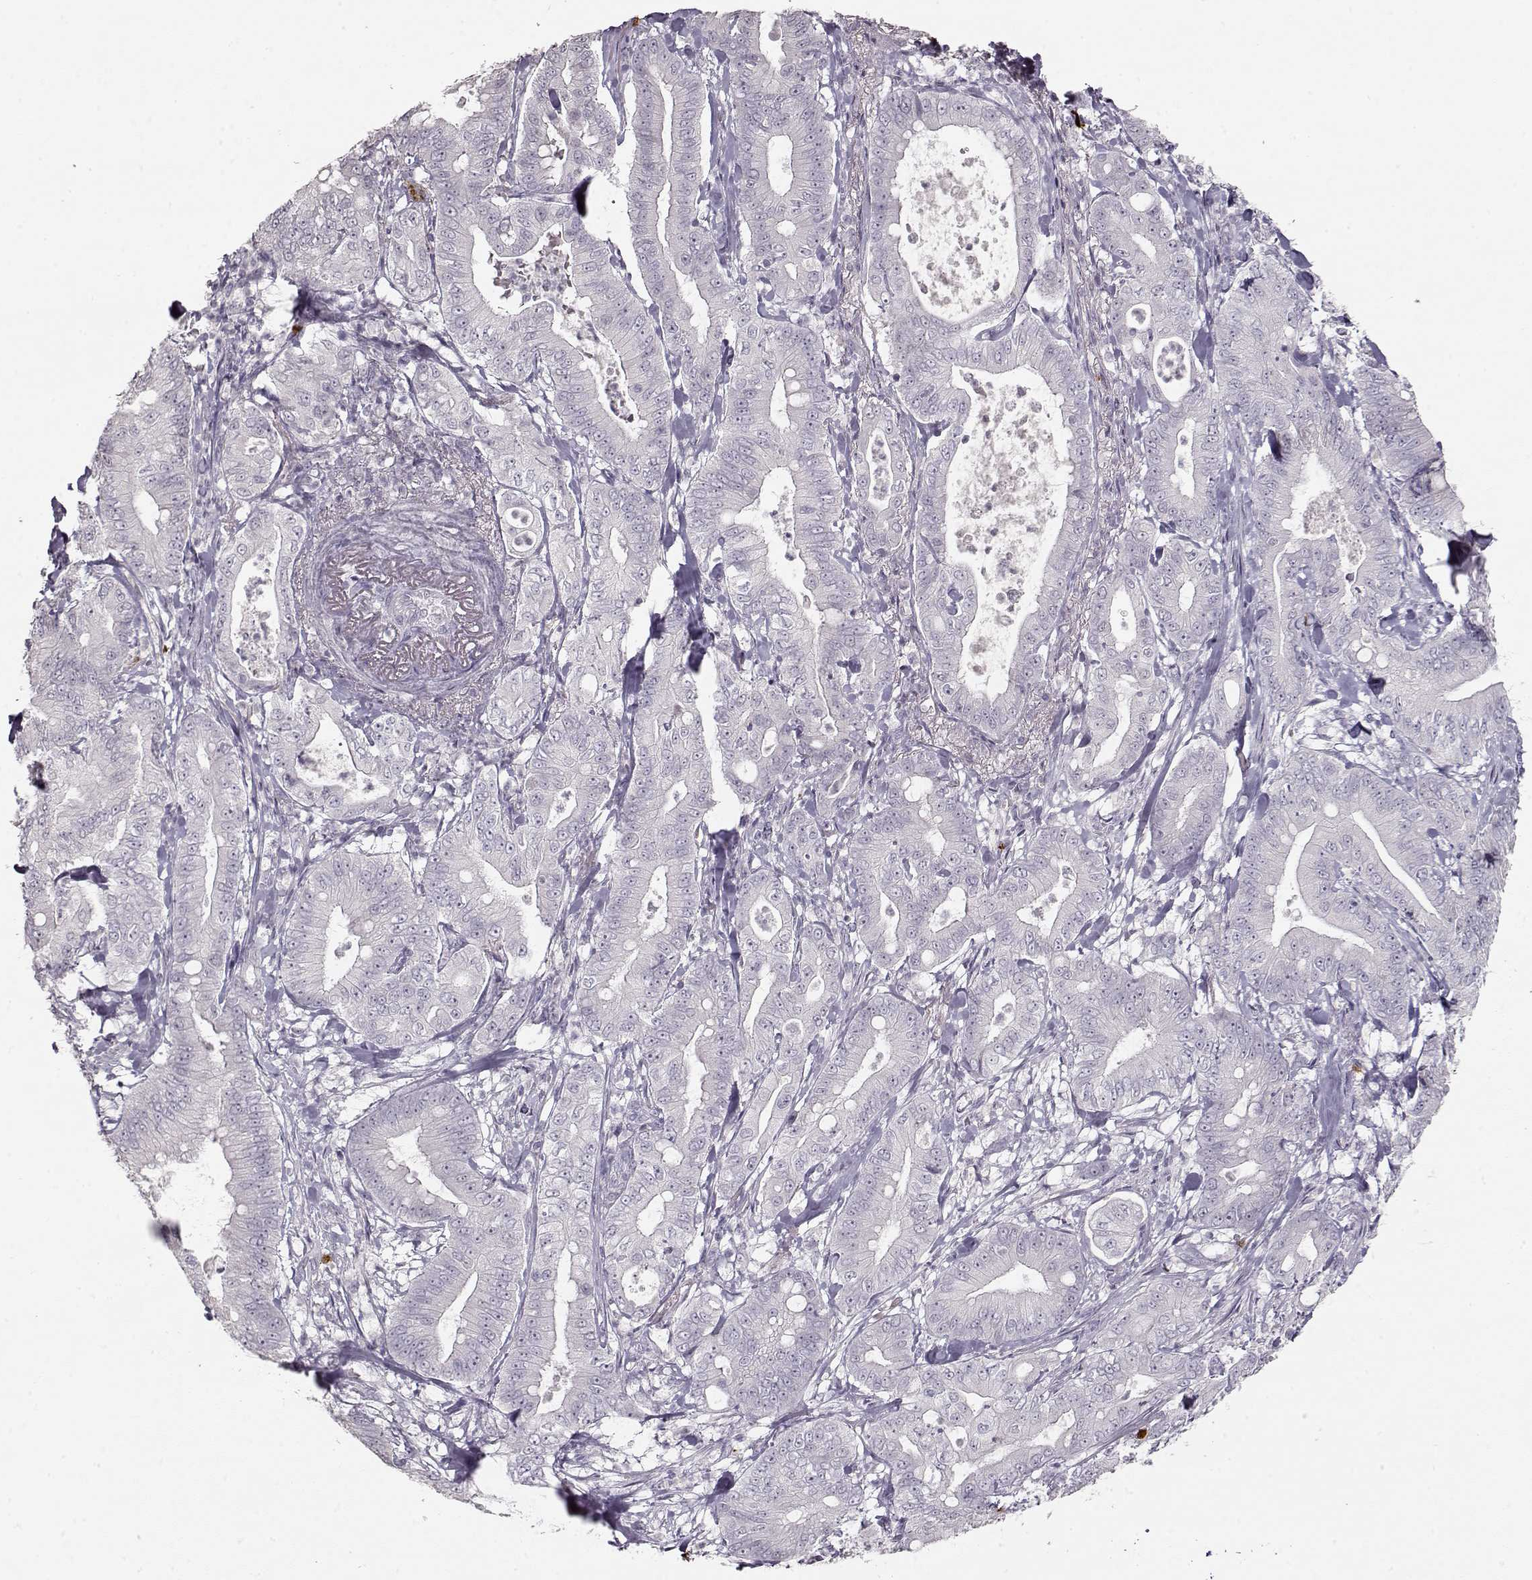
{"staining": {"intensity": "negative", "quantity": "none", "location": "none"}, "tissue": "pancreatic cancer", "cell_type": "Tumor cells", "image_type": "cancer", "snomed": [{"axis": "morphology", "description": "Adenocarcinoma, NOS"}, {"axis": "topography", "description": "Pancreas"}], "caption": "Immunohistochemical staining of adenocarcinoma (pancreatic) exhibits no significant positivity in tumor cells. (DAB (3,3'-diaminobenzidine) IHC visualized using brightfield microscopy, high magnification).", "gene": "S100B", "patient": {"sex": "male", "age": 71}}